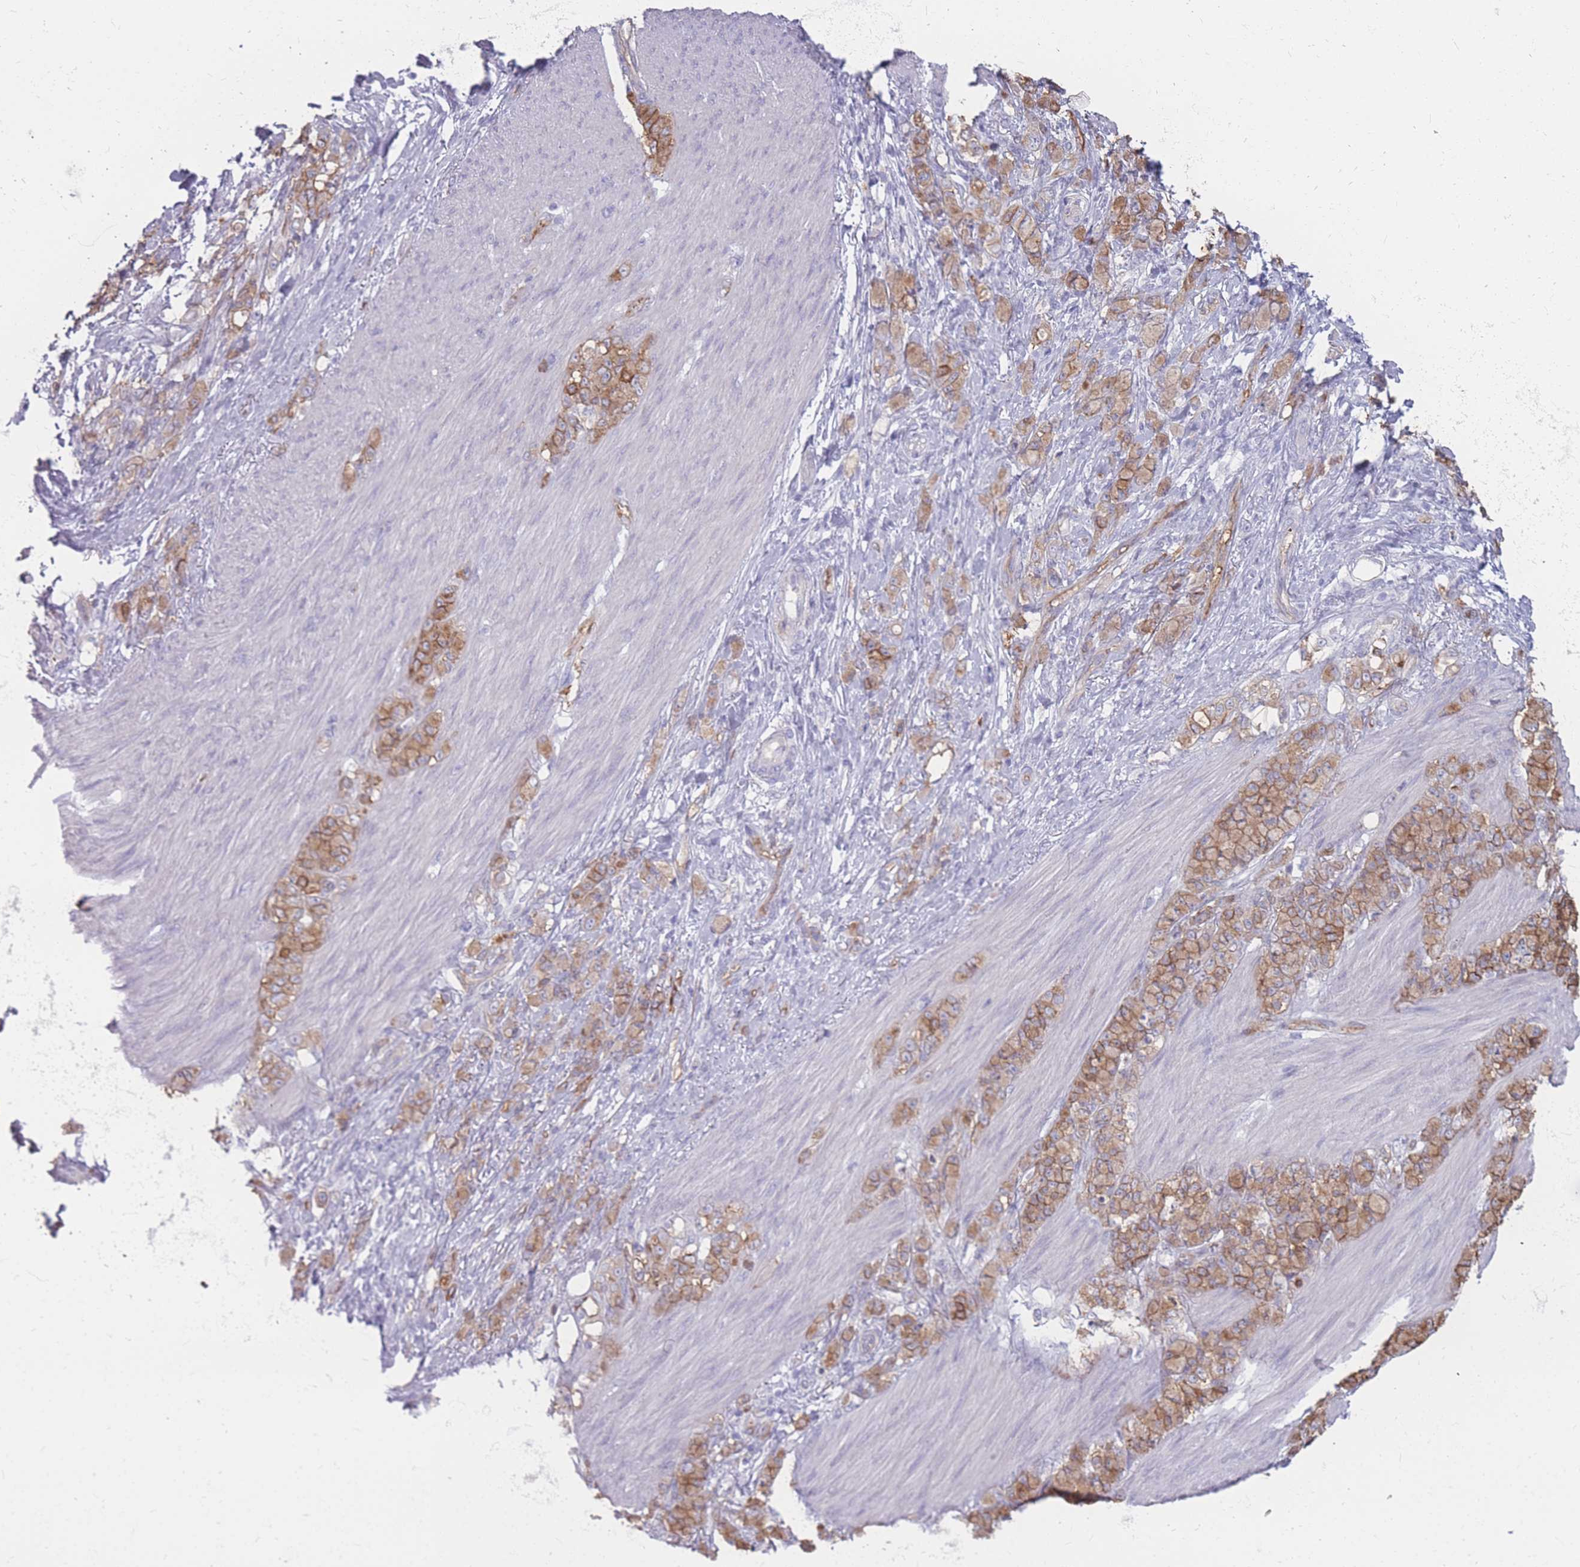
{"staining": {"intensity": "moderate", "quantity": ">75%", "location": "cytoplasmic/membranous"}, "tissue": "stomach cancer", "cell_type": "Tumor cells", "image_type": "cancer", "snomed": [{"axis": "morphology", "description": "Normal tissue, NOS"}, {"axis": "morphology", "description": "Adenocarcinoma, NOS"}, {"axis": "topography", "description": "Stomach"}], "caption": "A high-resolution histopathology image shows IHC staining of stomach cancer (adenocarcinoma), which shows moderate cytoplasmic/membranous positivity in approximately >75% of tumor cells.", "gene": "GNA11", "patient": {"sex": "female", "age": 79}}